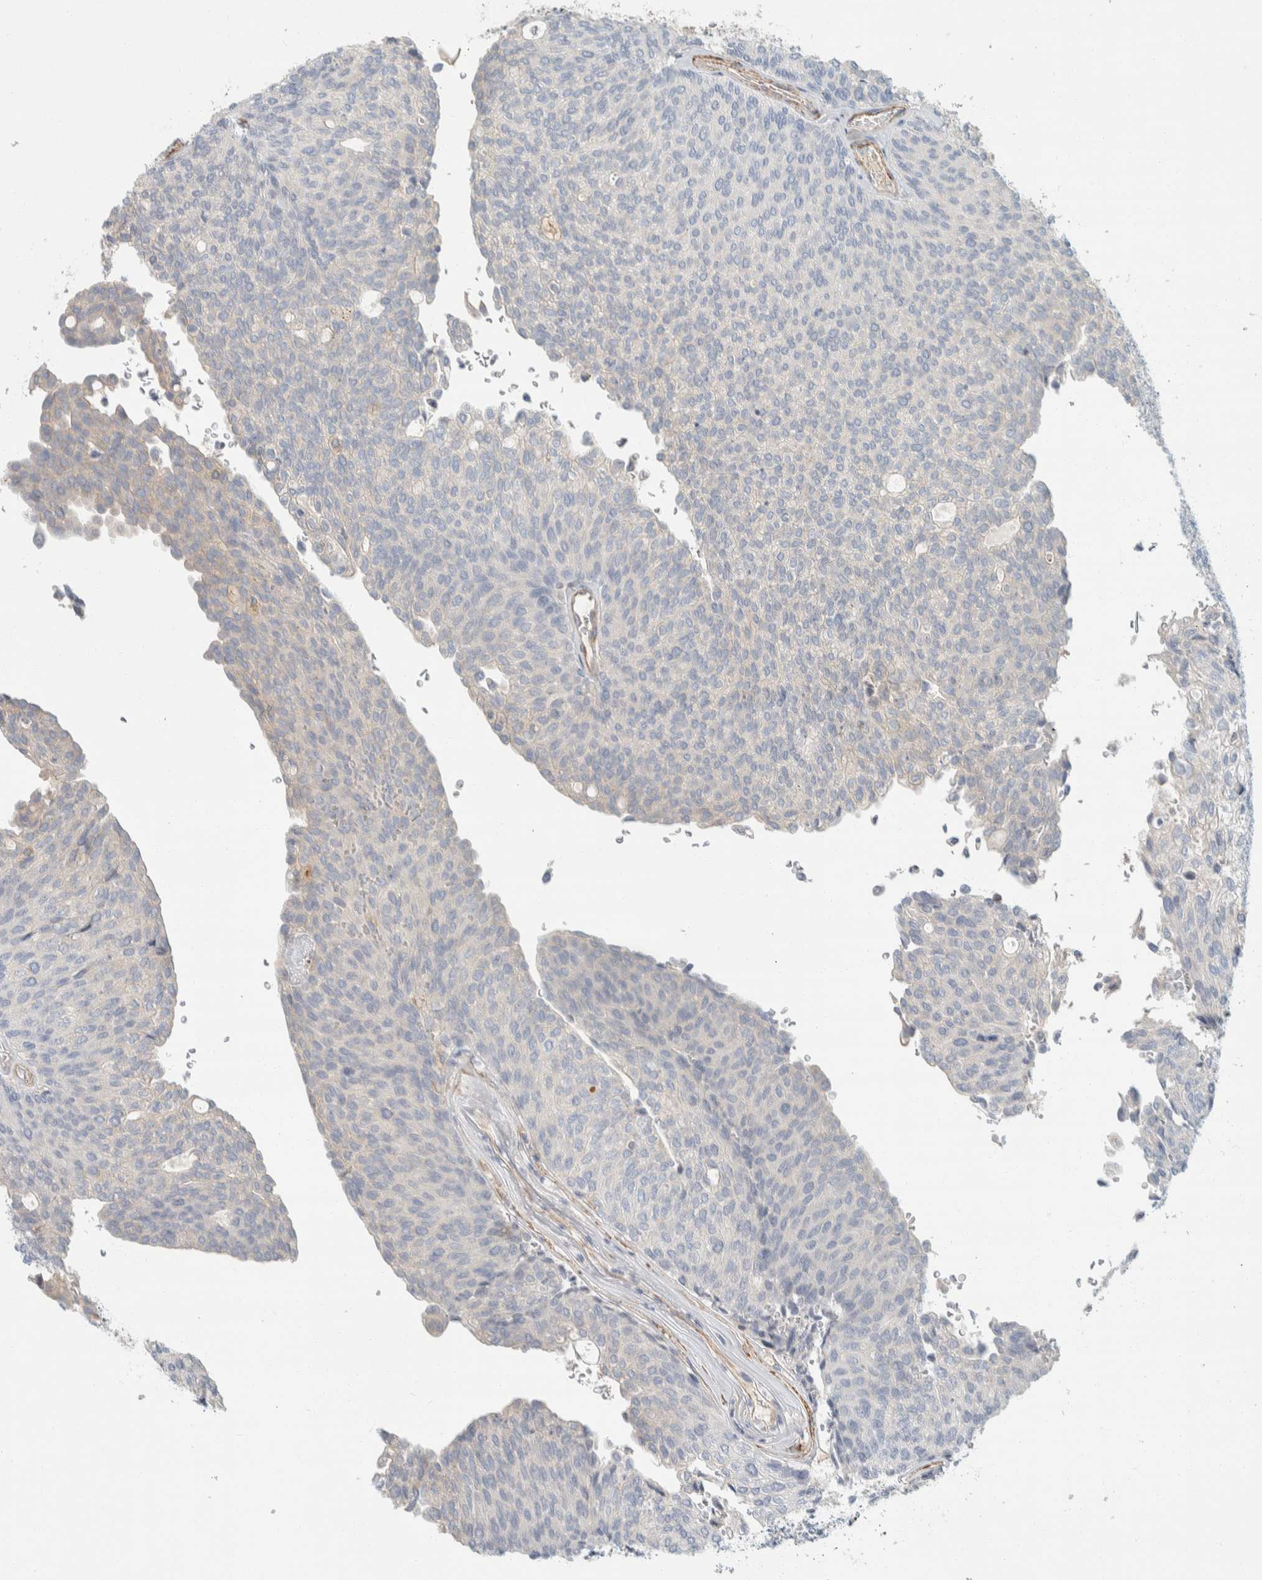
{"staining": {"intensity": "negative", "quantity": "none", "location": "none"}, "tissue": "urothelial cancer", "cell_type": "Tumor cells", "image_type": "cancer", "snomed": [{"axis": "morphology", "description": "Urothelial carcinoma, Low grade"}, {"axis": "topography", "description": "Urinary bladder"}], "caption": "Immunohistochemical staining of urothelial cancer exhibits no significant expression in tumor cells.", "gene": "CDR2", "patient": {"sex": "female", "age": 79}}